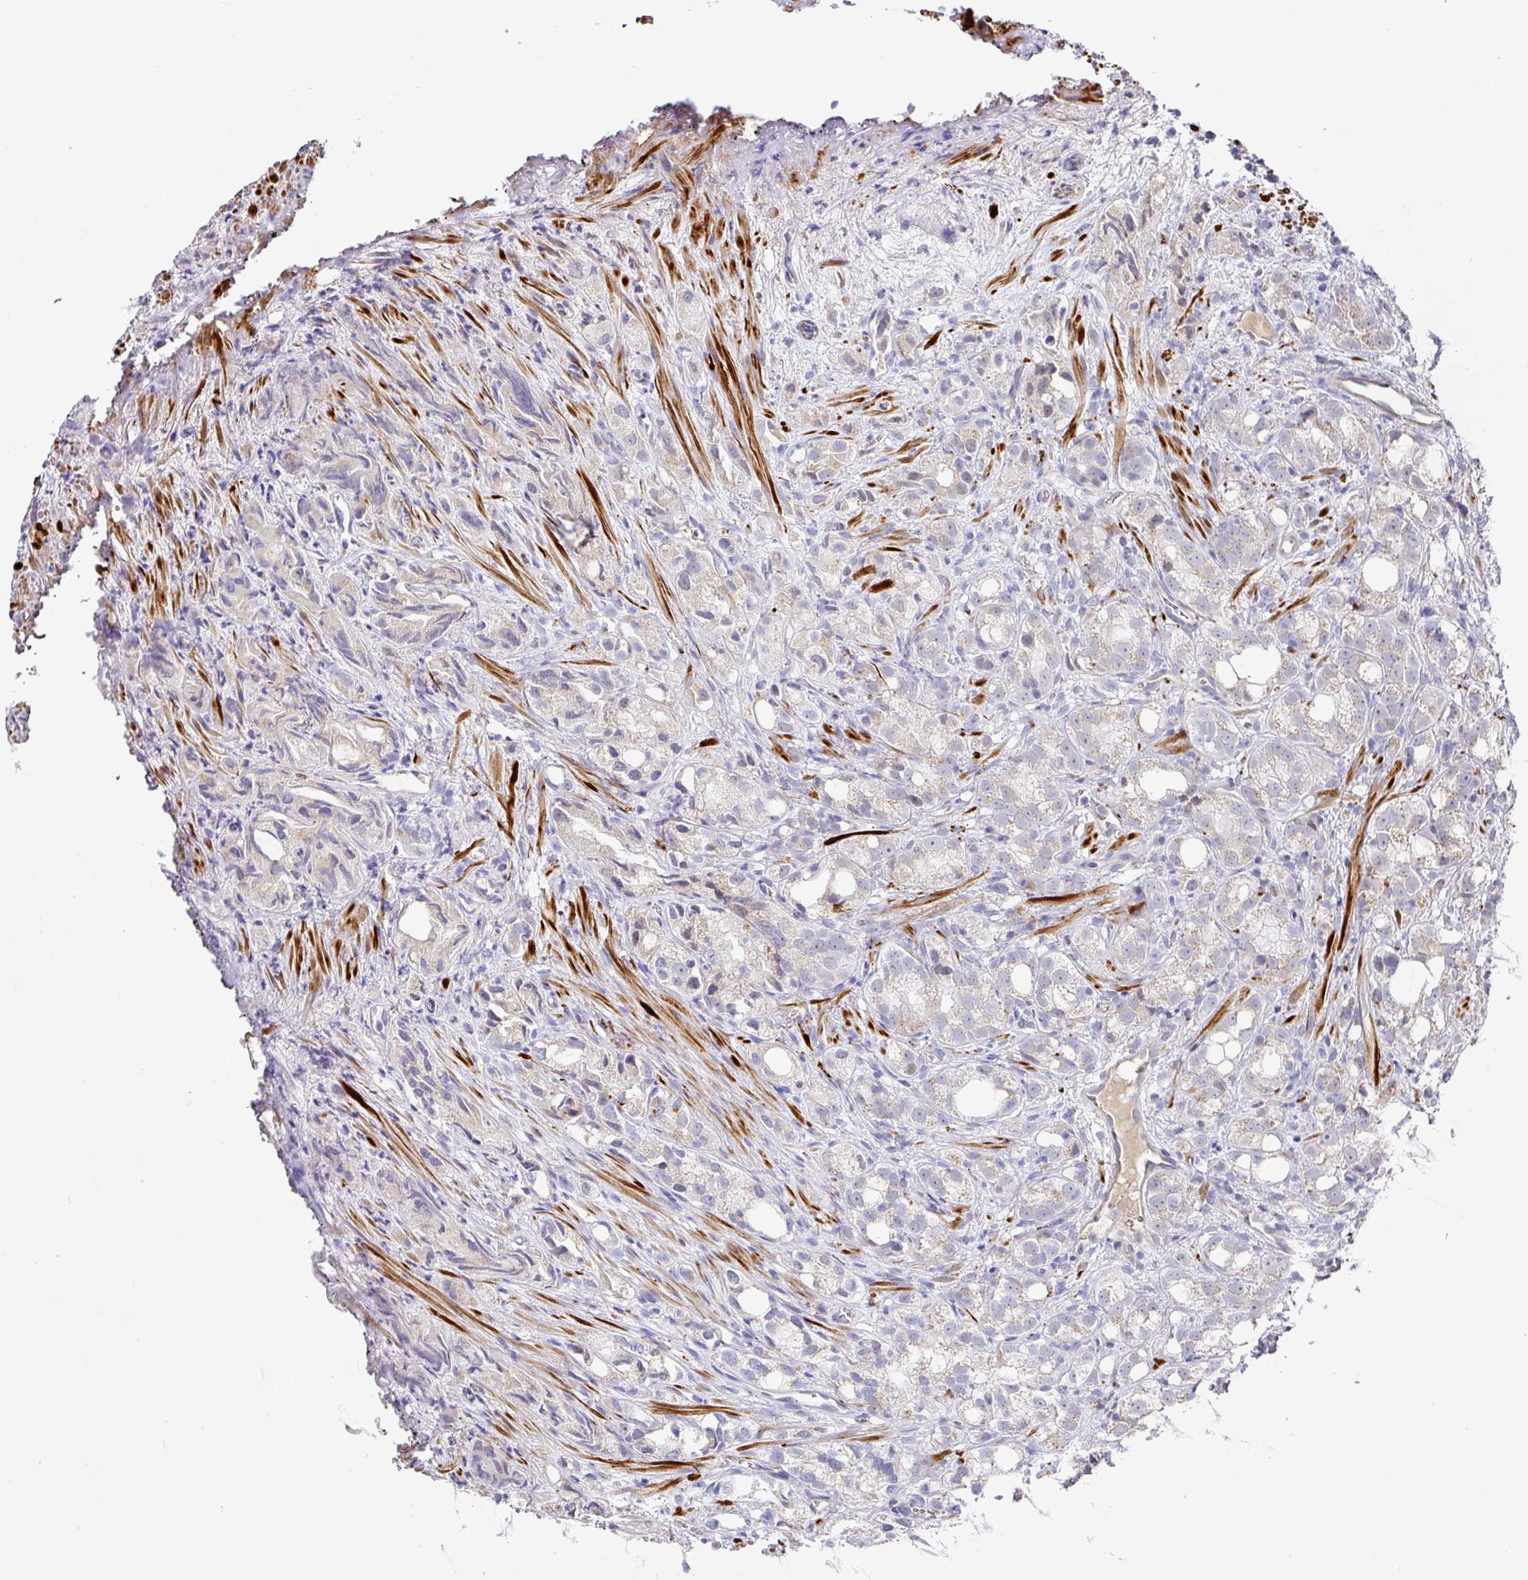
{"staining": {"intensity": "weak", "quantity": "<25%", "location": "cytoplasmic/membranous"}, "tissue": "prostate cancer", "cell_type": "Tumor cells", "image_type": "cancer", "snomed": [{"axis": "morphology", "description": "Adenocarcinoma, High grade"}, {"axis": "topography", "description": "Prostate"}], "caption": "Tumor cells are negative for brown protein staining in high-grade adenocarcinoma (prostate).", "gene": "TARM1", "patient": {"sex": "male", "age": 82}}